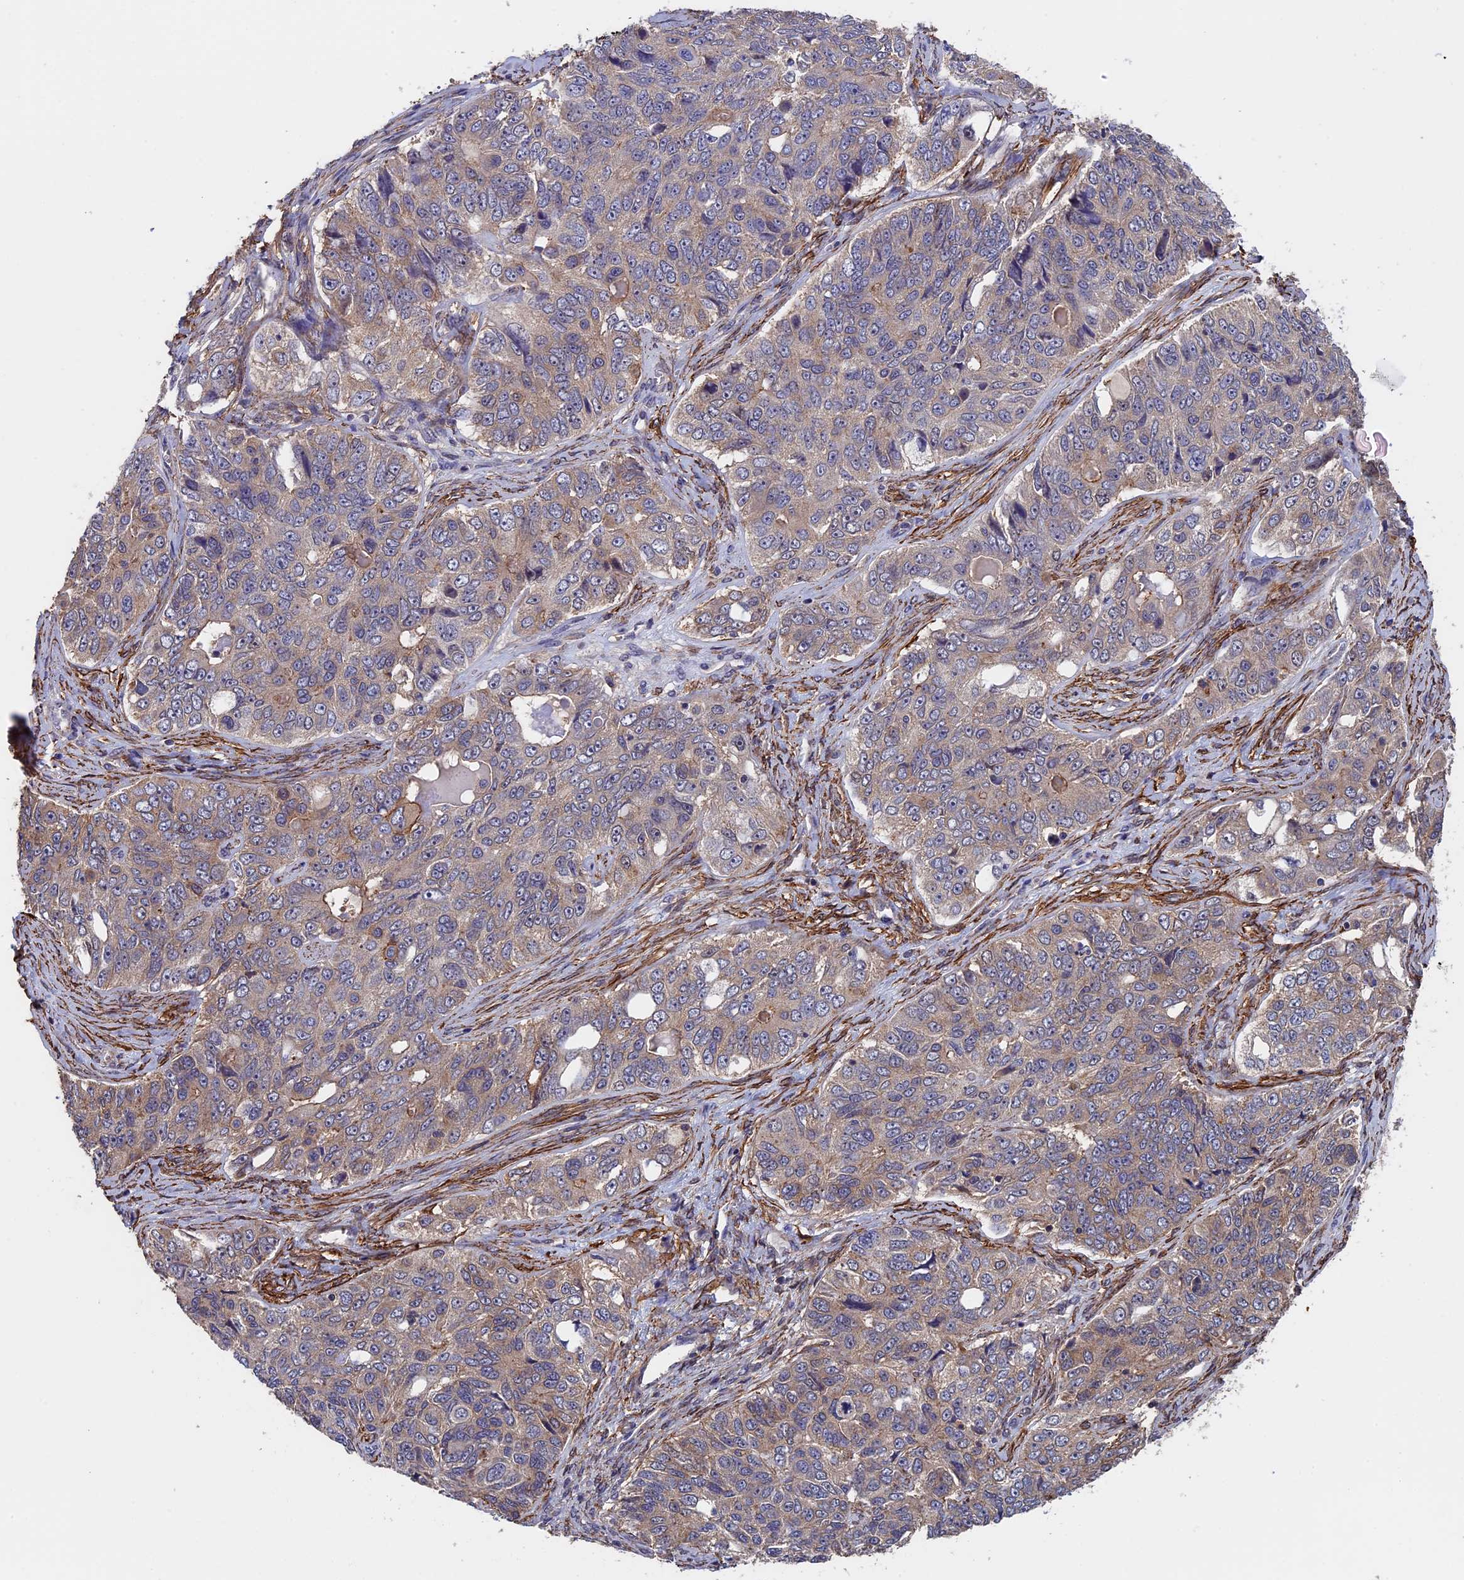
{"staining": {"intensity": "weak", "quantity": "25%-75%", "location": "cytoplasmic/membranous"}, "tissue": "ovarian cancer", "cell_type": "Tumor cells", "image_type": "cancer", "snomed": [{"axis": "morphology", "description": "Carcinoma, endometroid"}, {"axis": "topography", "description": "Ovary"}], "caption": "Immunohistochemistry (IHC) image of neoplastic tissue: human endometroid carcinoma (ovarian) stained using immunohistochemistry (IHC) reveals low levels of weak protein expression localized specifically in the cytoplasmic/membranous of tumor cells, appearing as a cytoplasmic/membranous brown color.", "gene": "SLC9A5", "patient": {"sex": "female", "age": 51}}